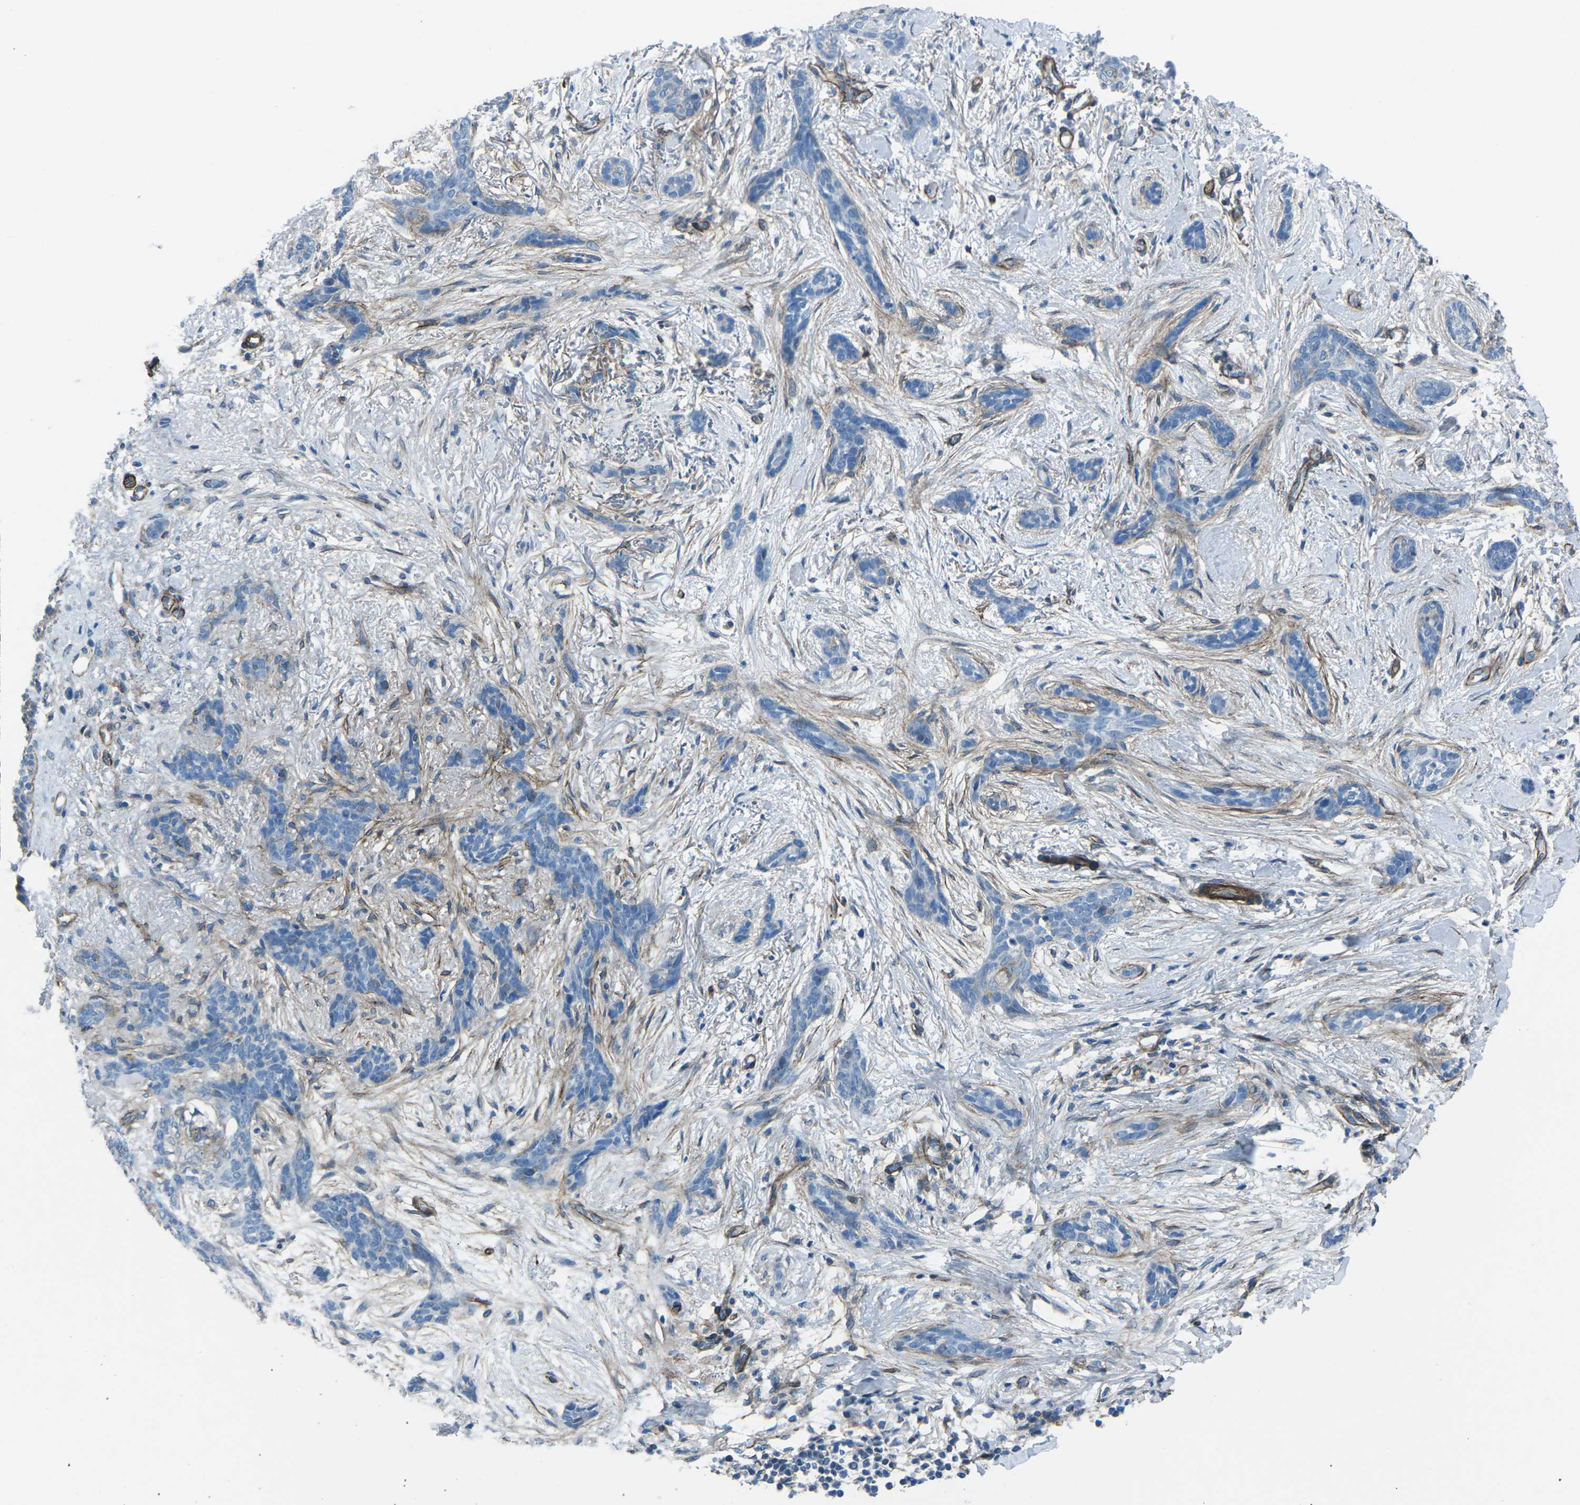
{"staining": {"intensity": "negative", "quantity": "none", "location": "none"}, "tissue": "skin cancer", "cell_type": "Tumor cells", "image_type": "cancer", "snomed": [{"axis": "morphology", "description": "Basal cell carcinoma"}, {"axis": "morphology", "description": "Adnexal tumor, benign"}, {"axis": "topography", "description": "Skin"}], "caption": "DAB (3,3'-diaminobenzidine) immunohistochemical staining of human skin cancer shows no significant staining in tumor cells.", "gene": "UTRN", "patient": {"sex": "female", "age": 42}}